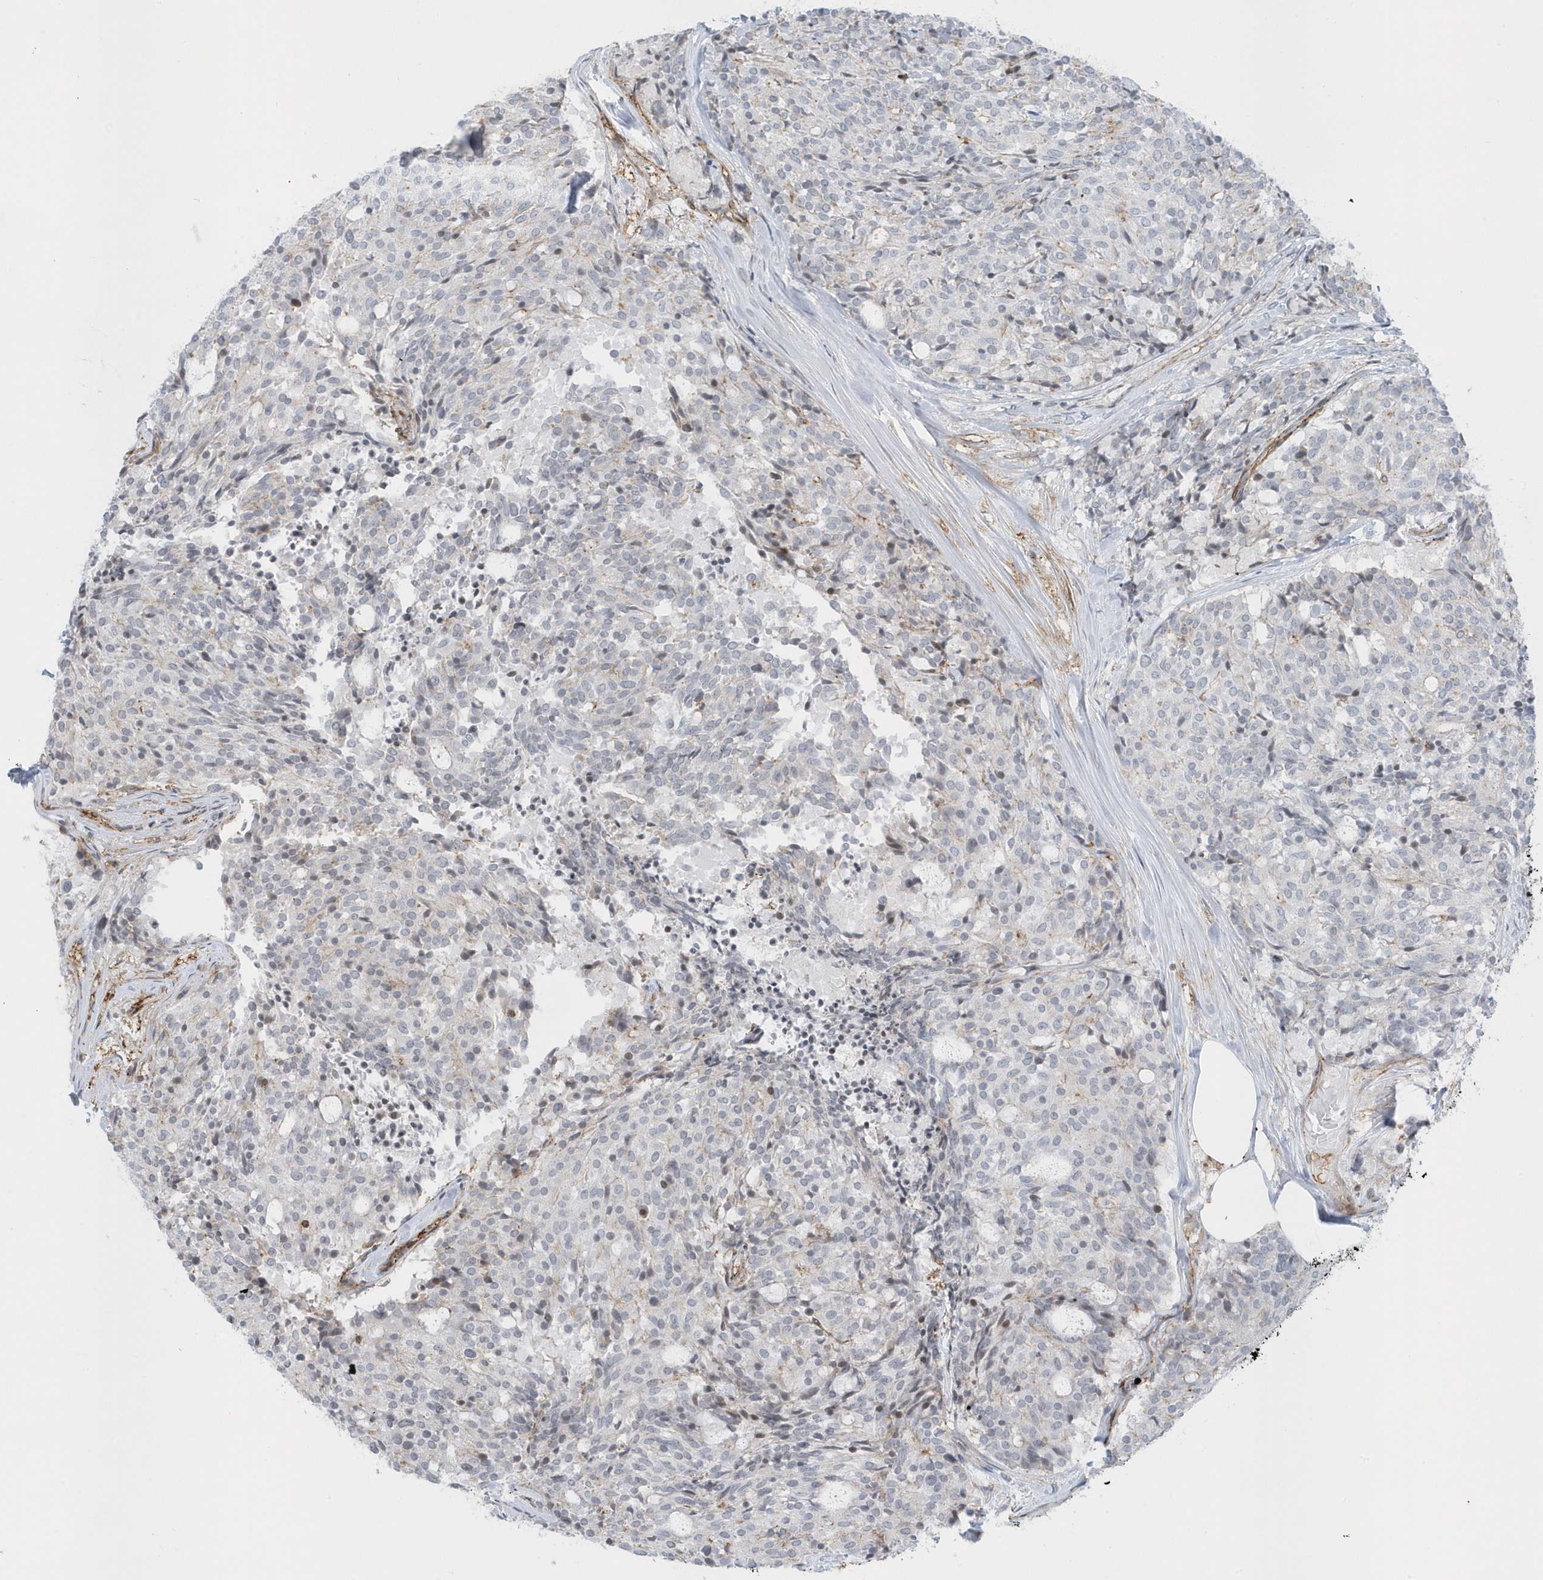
{"staining": {"intensity": "negative", "quantity": "none", "location": "none"}, "tissue": "carcinoid", "cell_type": "Tumor cells", "image_type": "cancer", "snomed": [{"axis": "morphology", "description": "Carcinoid, malignant, NOS"}, {"axis": "topography", "description": "Pancreas"}], "caption": "DAB (3,3'-diaminobenzidine) immunohistochemical staining of malignant carcinoid displays no significant staining in tumor cells.", "gene": "CACNB2", "patient": {"sex": "female", "age": 54}}